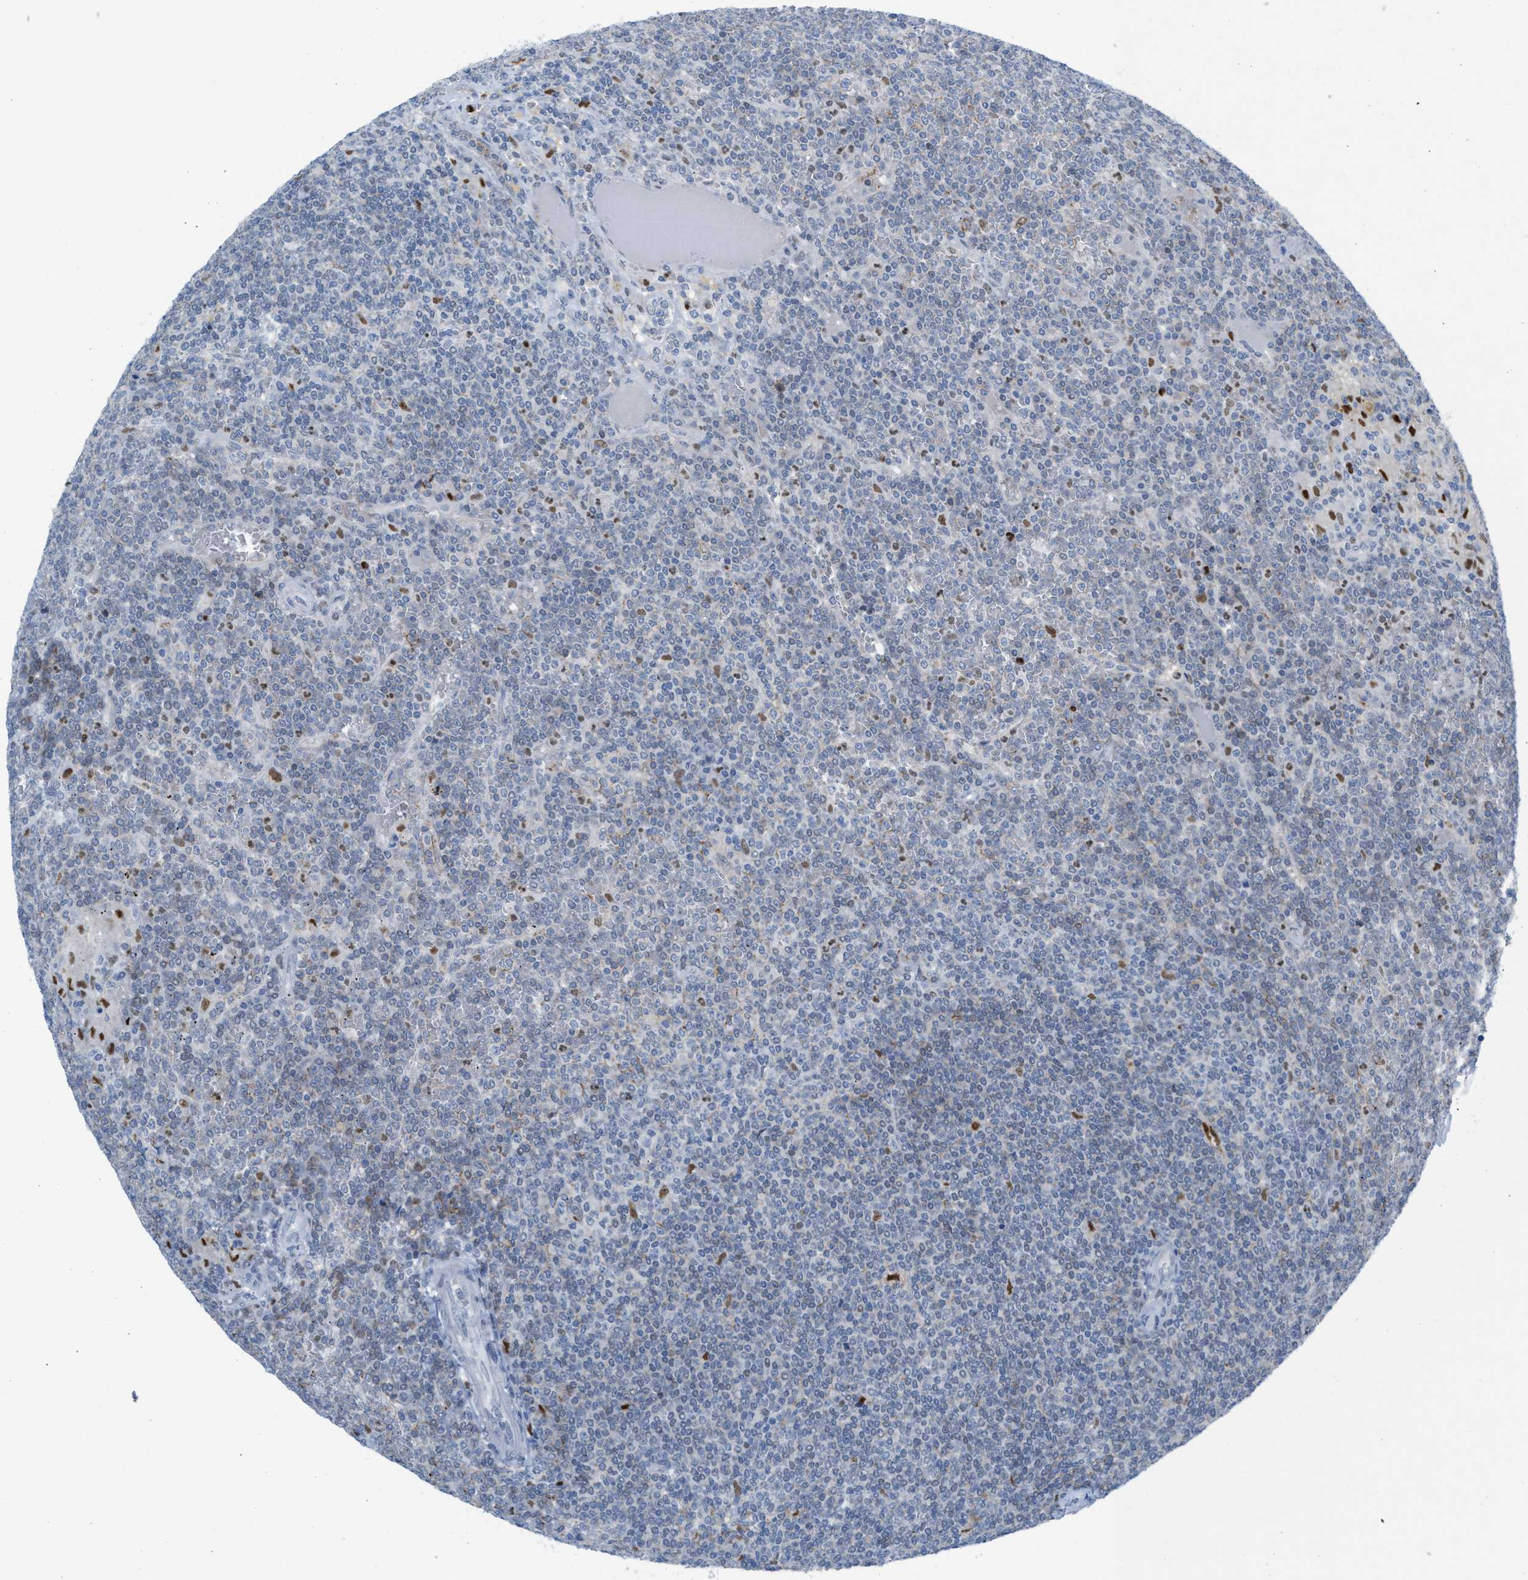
{"staining": {"intensity": "weak", "quantity": "<25%", "location": "cytoplasmic/membranous"}, "tissue": "lymphoma", "cell_type": "Tumor cells", "image_type": "cancer", "snomed": [{"axis": "morphology", "description": "Malignant lymphoma, non-Hodgkin's type, Low grade"}, {"axis": "topography", "description": "Spleen"}], "caption": "An immunohistochemistry (IHC) image of lymphoma is shown. There is no staining in tumor cells of lymphoma.", "gene": "PPM1D", "patient": {"sex": "female", "age": 19}}